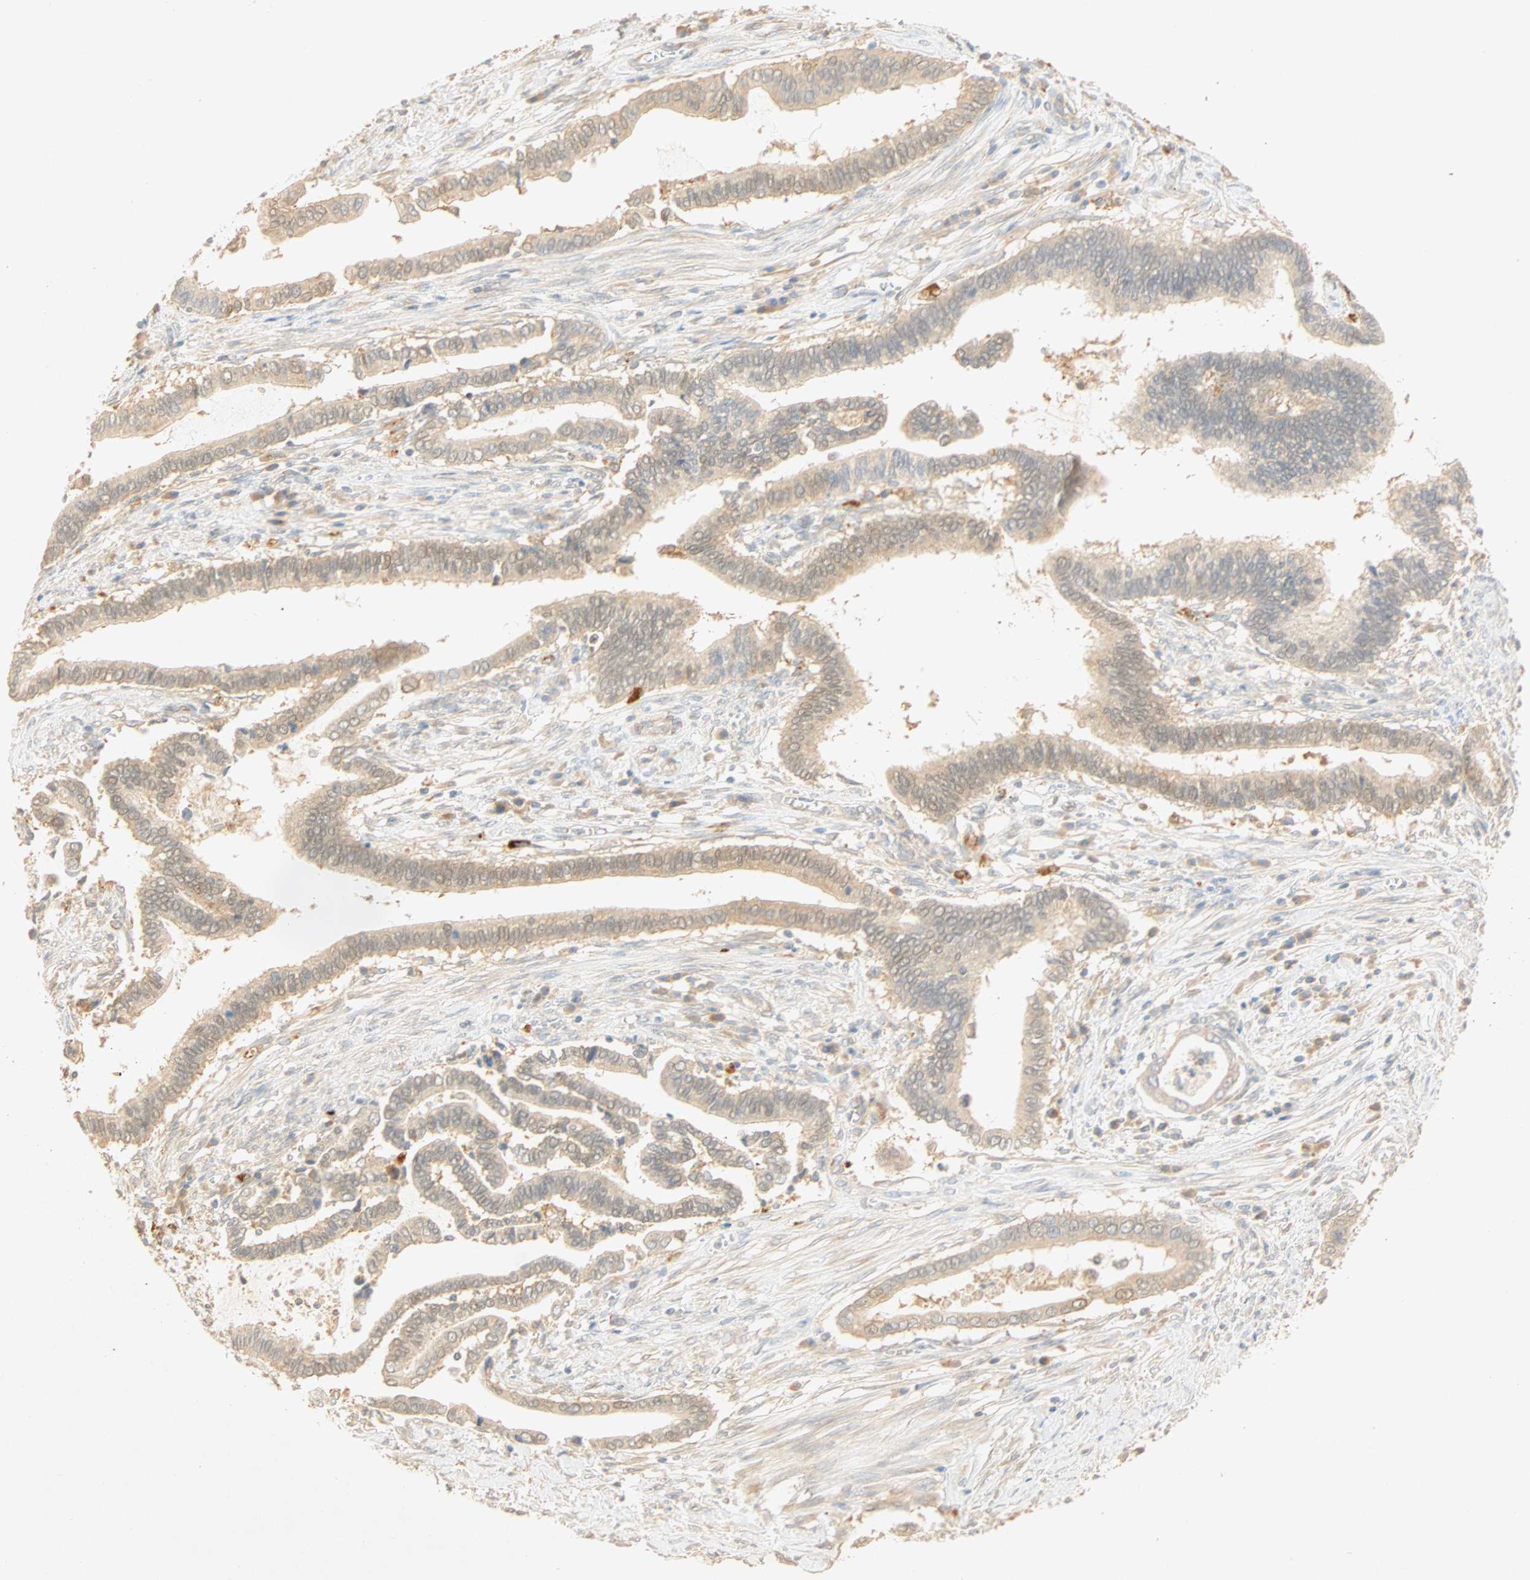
{"staining": {"intensity": "weak", "quantity": "25%-75%", "location": "cytoplasmic/membranous"}, "tissue": "cervical cancer", "cell_type": "Tumor cells", "image_type": "cancer", "snomed": [{"axis": "morphology", "description": "Adenocarcinoma, NOS"}, {"axis": "topography", "description": "Cervix"}], "caption": "Protein expression analysis of cervical adenocarcinoma exhibits weak cytoplasmic/membranous positivity in approximately 25%-75% of tumor cells.", "gene": "SELENBP1", "patient": {"sex": "female", "age": 44}}